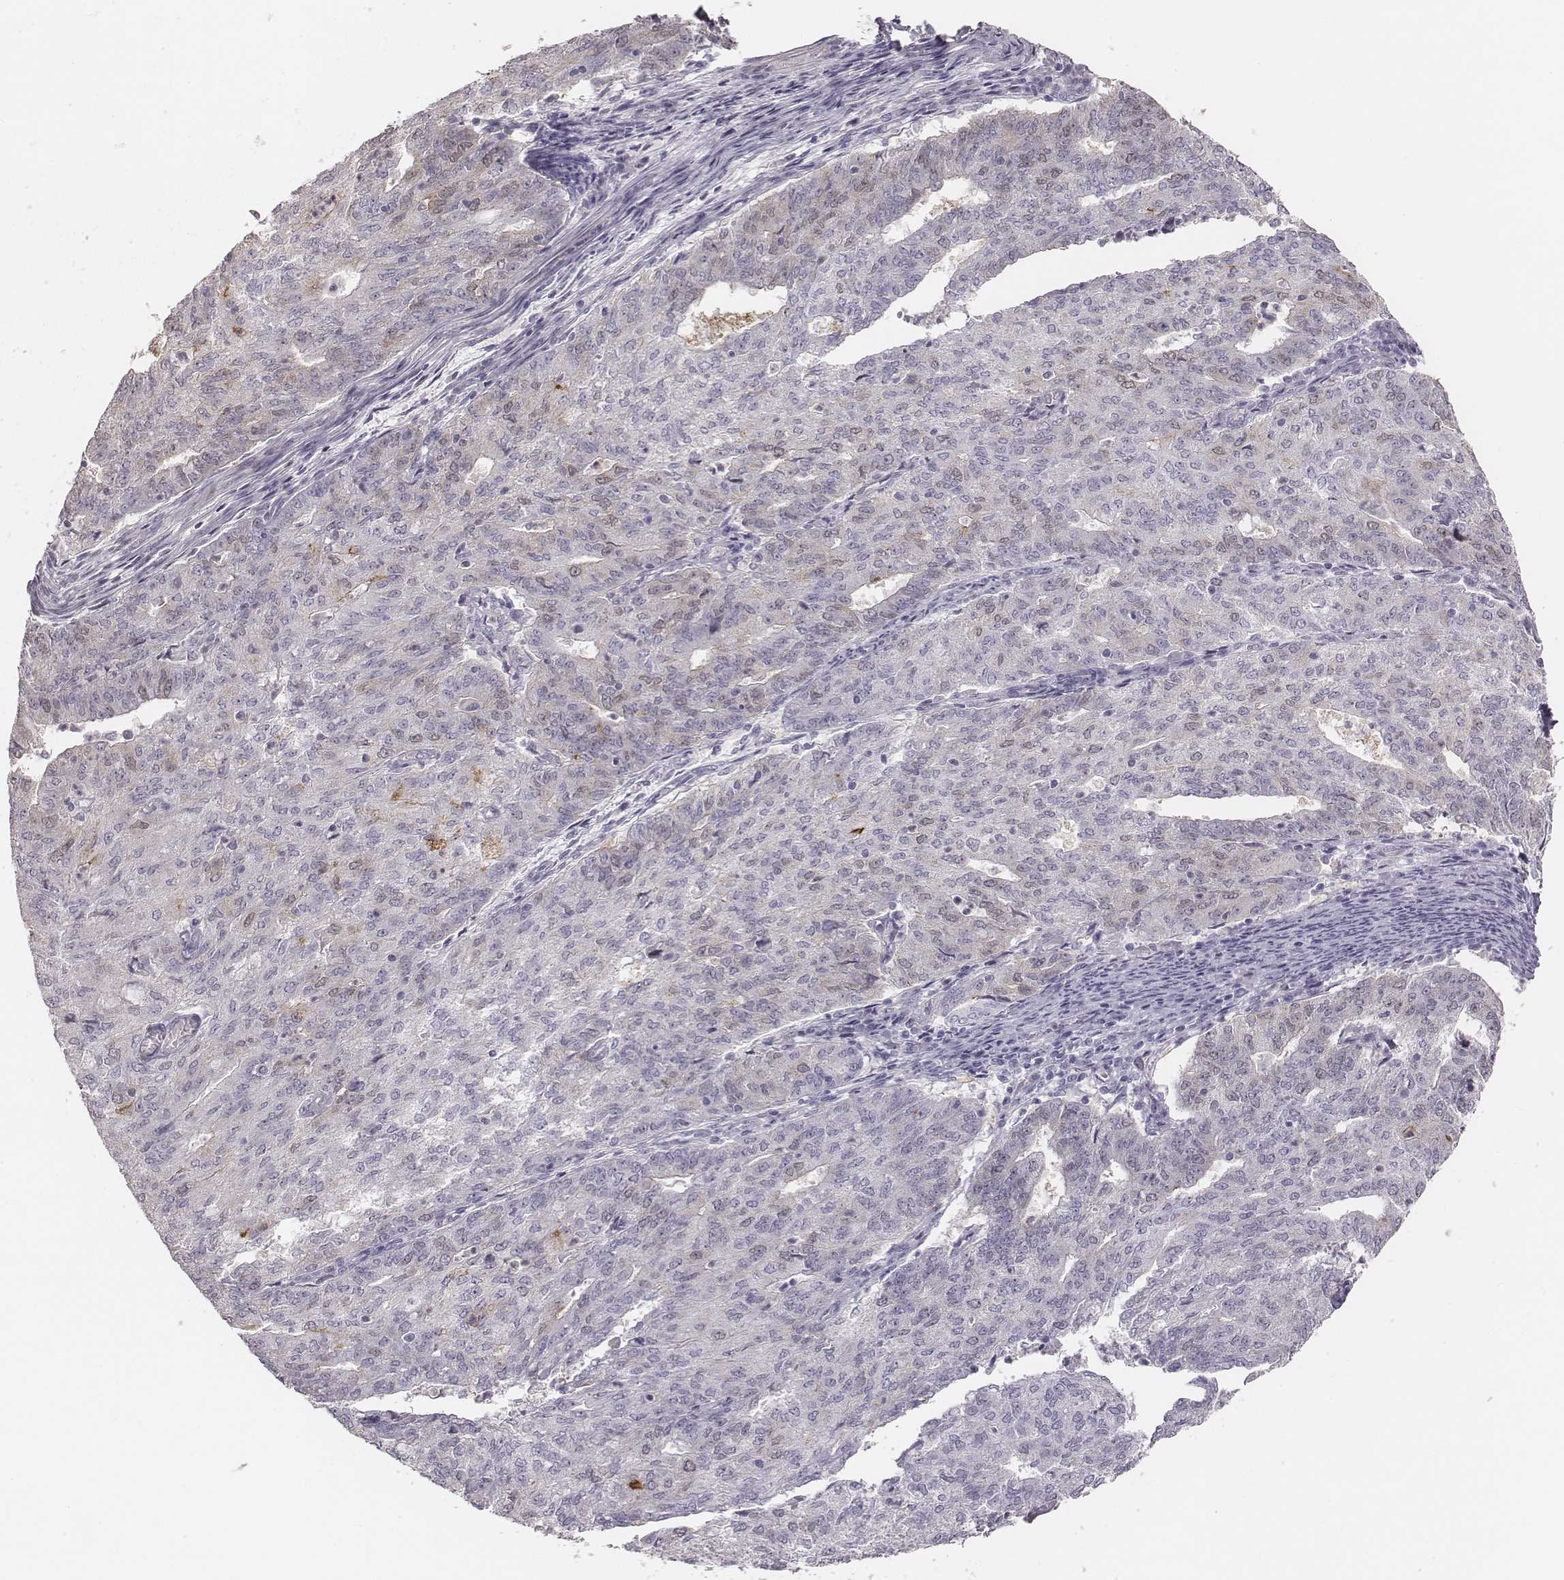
{"staining": {"intensity": "negative", "quantity": "none", "location": "none"}, "tissue": "endometrial cancer", "cell_type": "Tumor cells", "image_type": "cancer", "snomed": [{"axis": "morphology", "description": "Adenocarcinoma, NOS"}, {"axis": "topography", "description": "Endometrium"}], "caption": "Immunohistochemical staining of human adenocarcinoma (endometrial) exhibits no significant expression in tumor cells.", "gene": "PBK", "patient": {"sex": "female", "age": 82}}